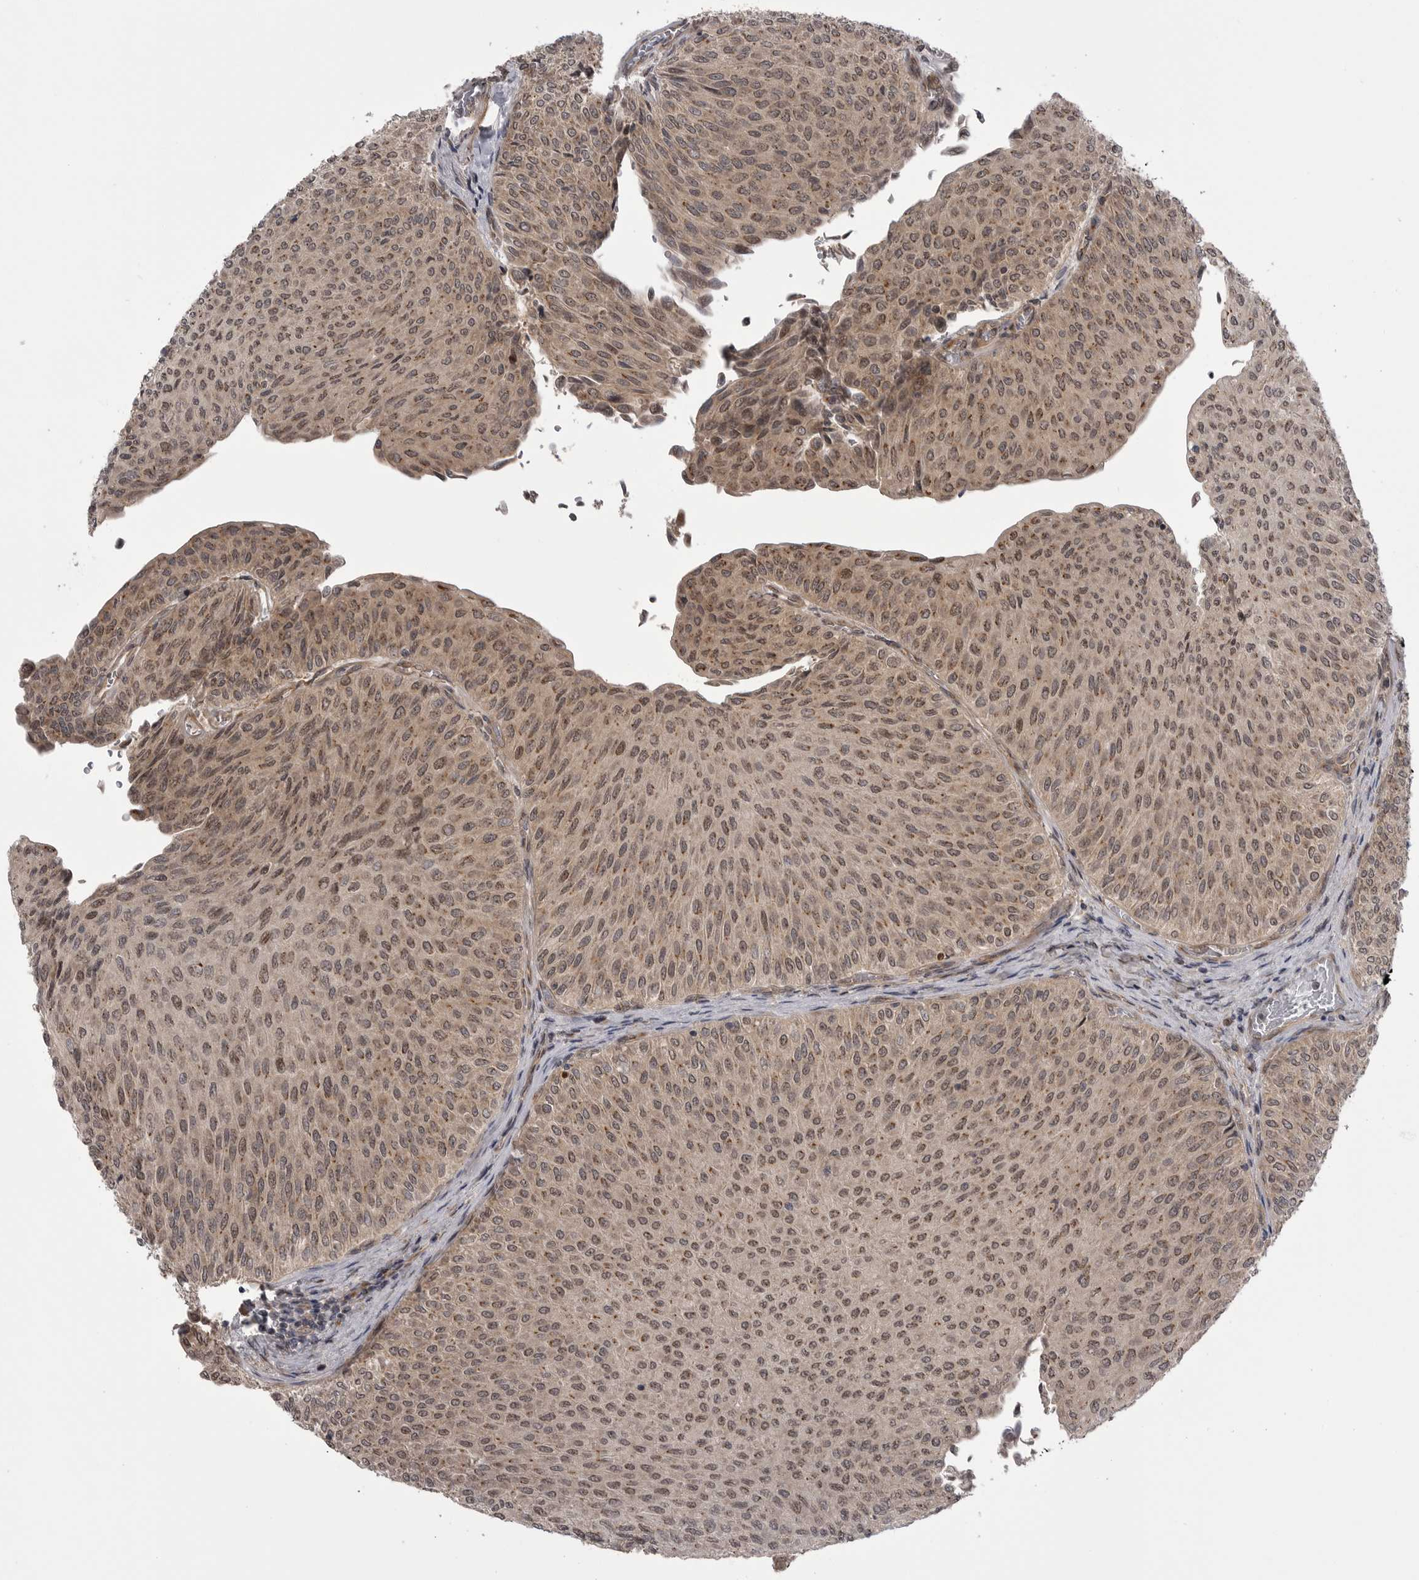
{"staining": {"intensity": "weak", "quantity": ">75%", "location": "nuclear"}, "tissue": "urothelial cancer", "cell_type": "Tumor cells", "image_type": "cancer", "snomed": [{"axis": "morphology", "description": "Urothelial carcinoma, Low grade"}, {"axis": "topography", "description": "Urinary bladder"}], "caption": "Urothelial carcinoma (low-grade) stained for a protein (brown) shows weak nuclear positive expression in approximately >75% of tumor cells.", "gene": "PDCL", "patient": {"sex": "male", "age": 78}}